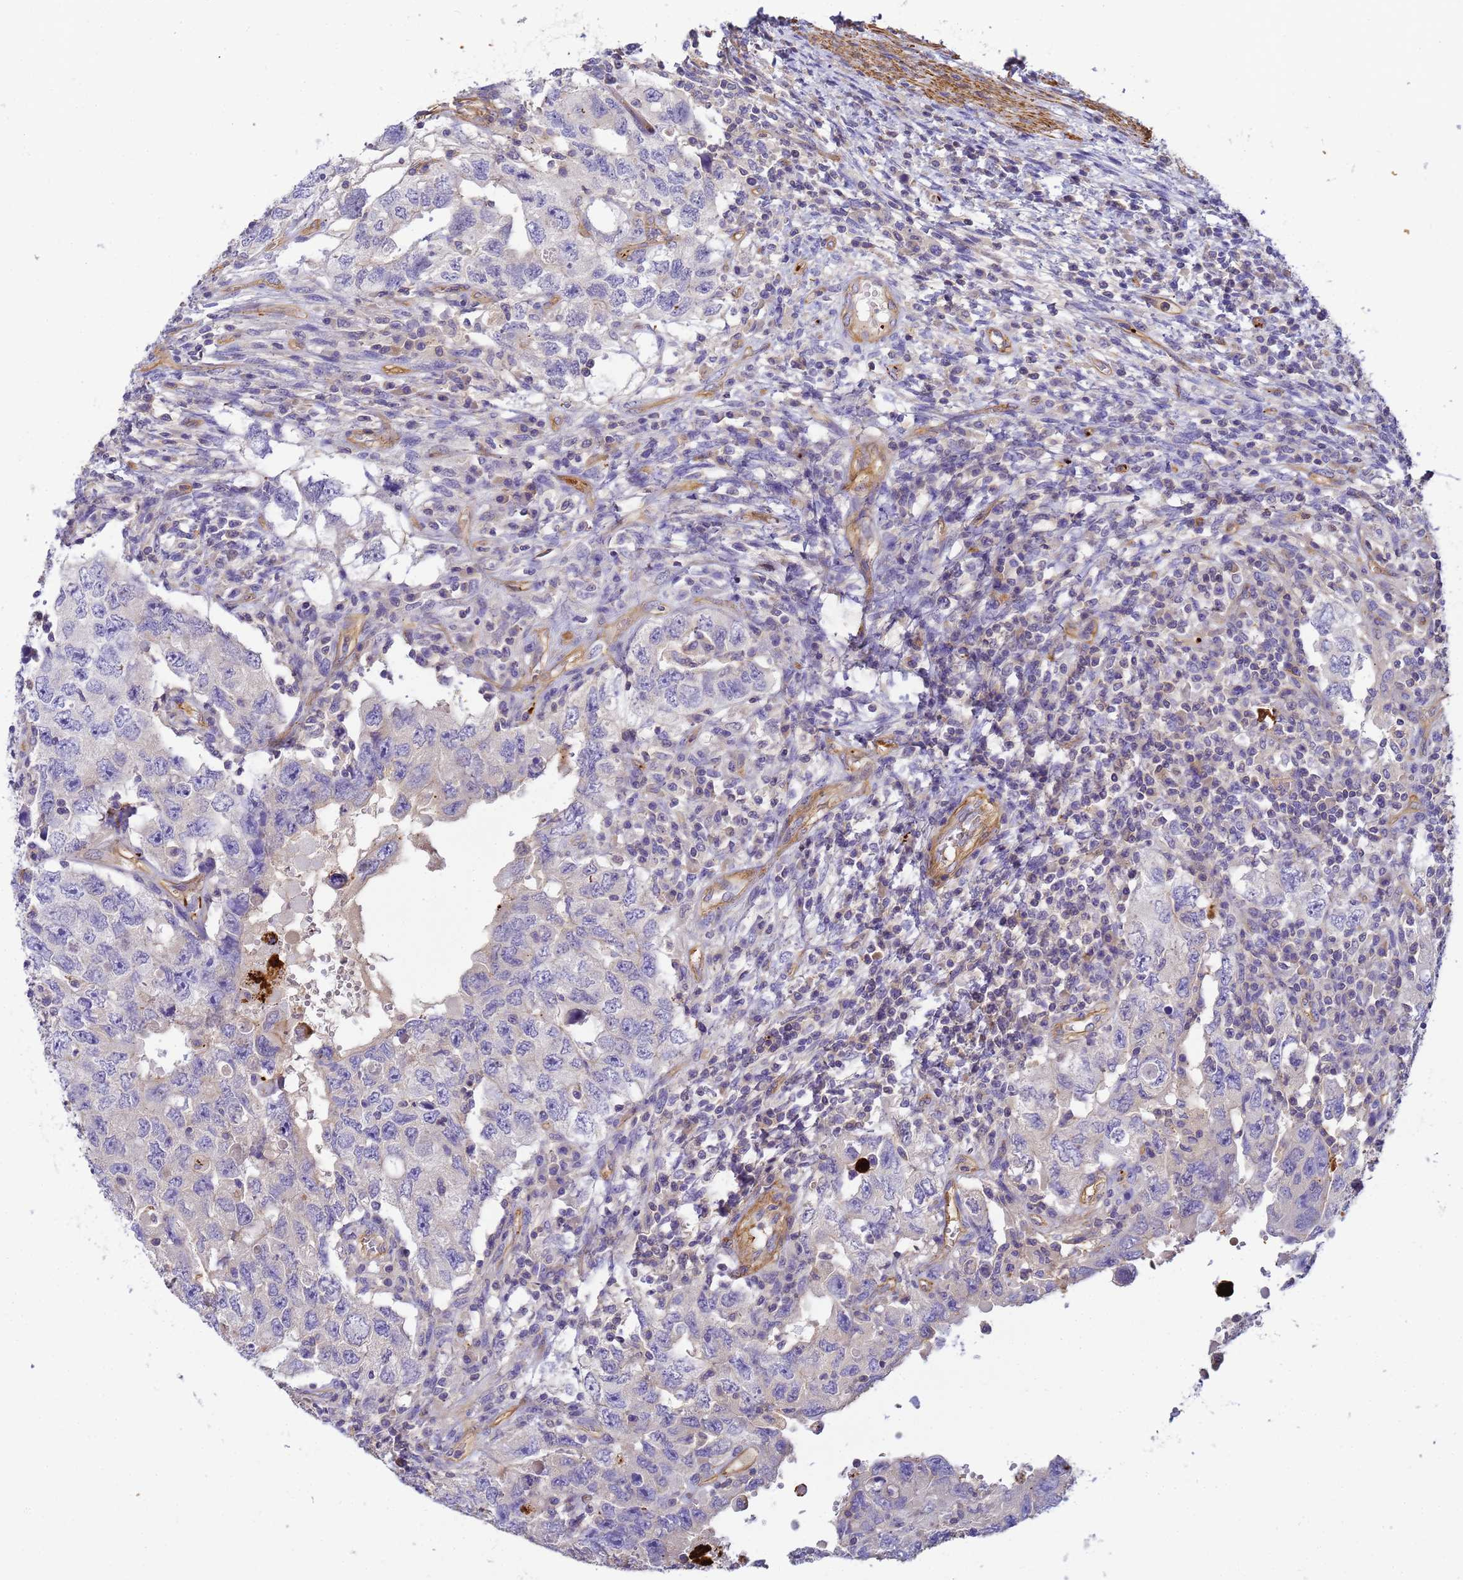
{"staining": {"intensity": "negative", "quantity": "none", "location": "none"}, "tissue": "testis cancer", "cell_type": "Tumor cells", "image_type": "cancer", "snomed": [{"axis": "morphology", "description": "Carcinoma, Embryonal, NOS"}, {"axis": "topography", "description": "Testis"}], "caption": "Tumor cells show no significant protein expression in testis embryonal carcinoma.", "gene": "MYL12A", "patient": {"sex": "male", "age": 26}}